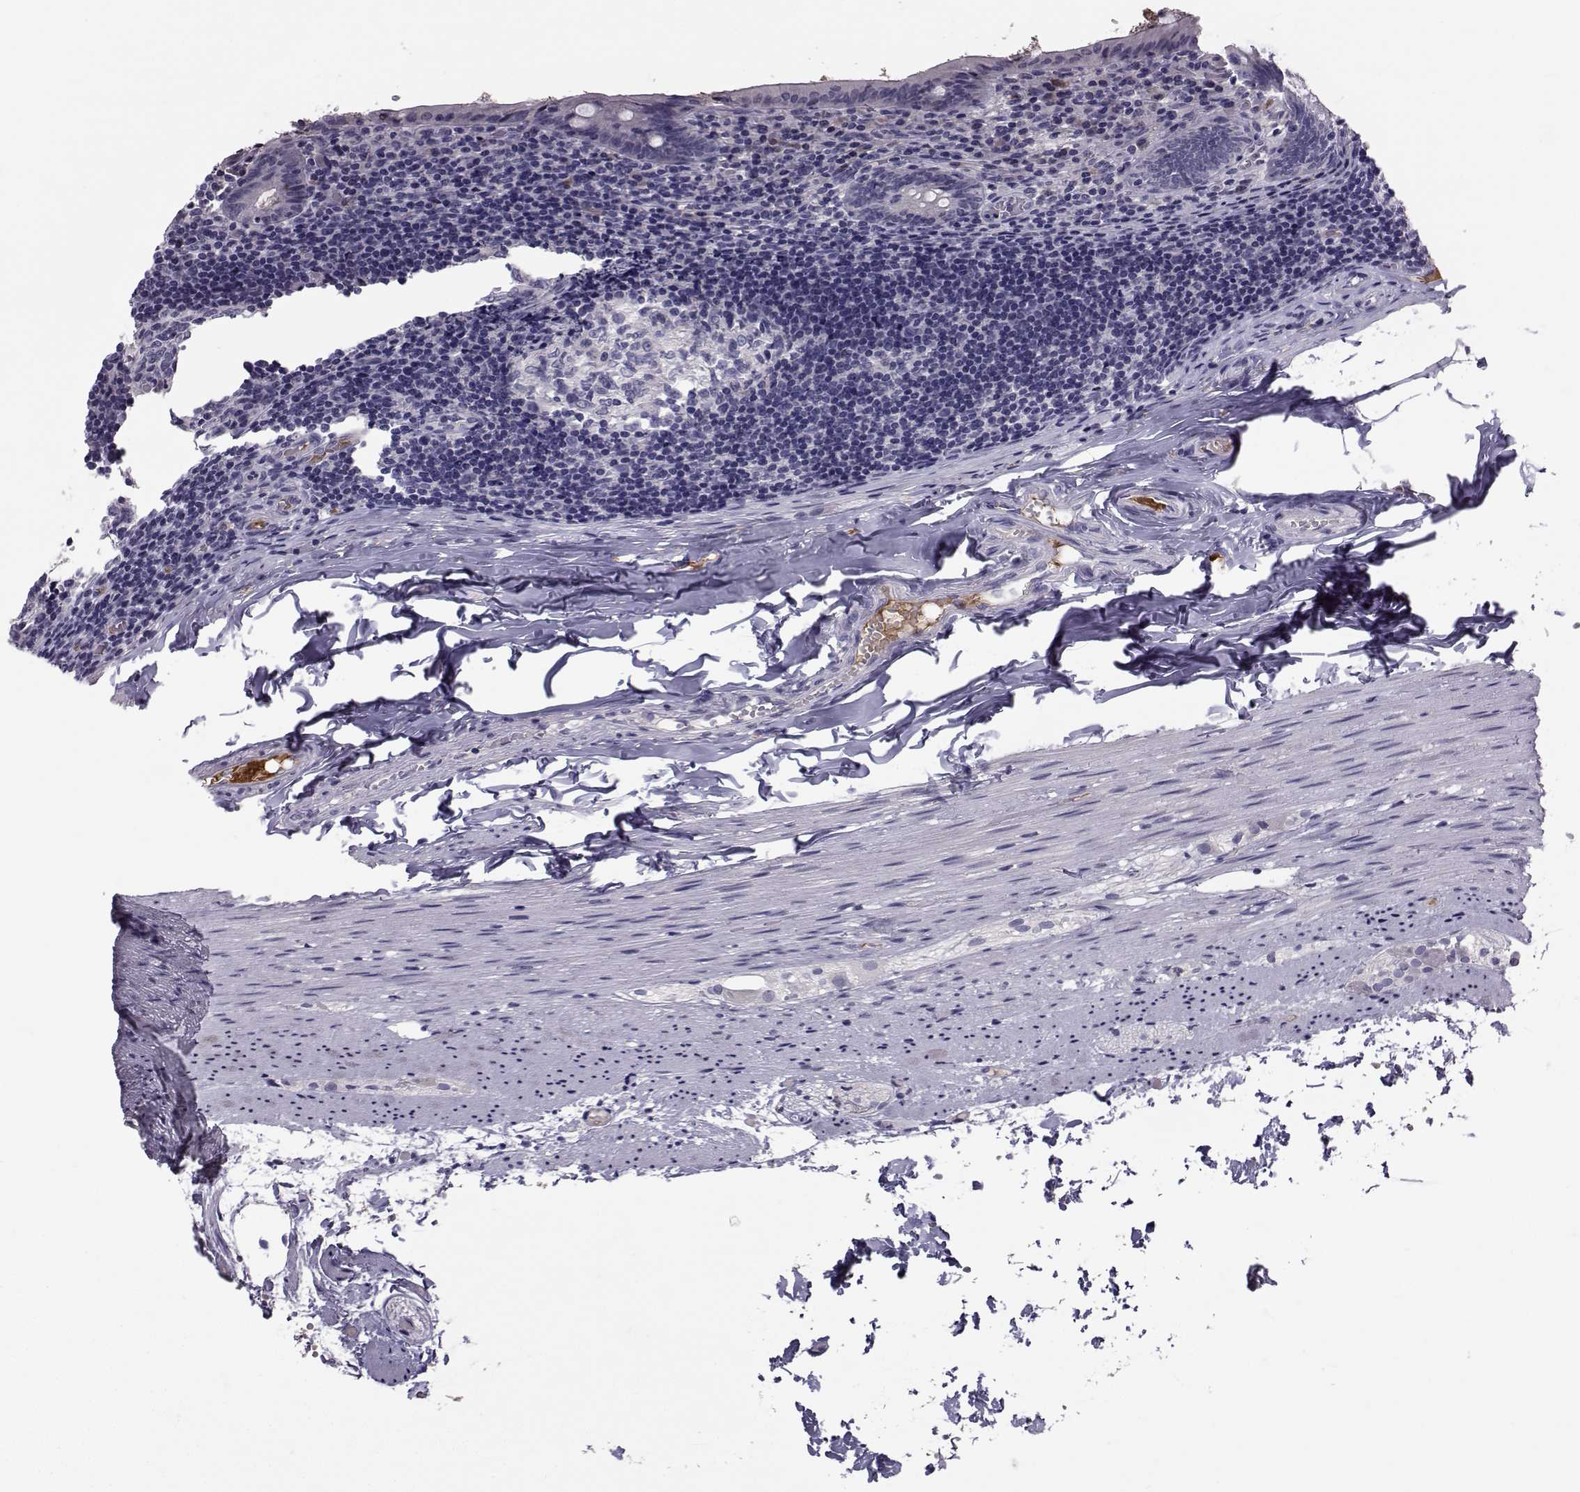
{"staining": {"intensity": "negative", "quantity": "none", "location": "none"}, "tissue": "appendix", "cell_type": "Glandular cells", "image_type": "normal", "snomed": [{"axis": "morphology", "description": "Normal tissue, NOS"}, {"axis": "topography", "description": "Appendix"}], "caption": "This micrograph is of unremarkable appendix stained with IHC to label a protein in brown with the nuclei are counter-stained blue. There is no positivity in glandular cells.", "gene": "TNFRSF11B", "patient": {"sex": "female", "age": 23}}